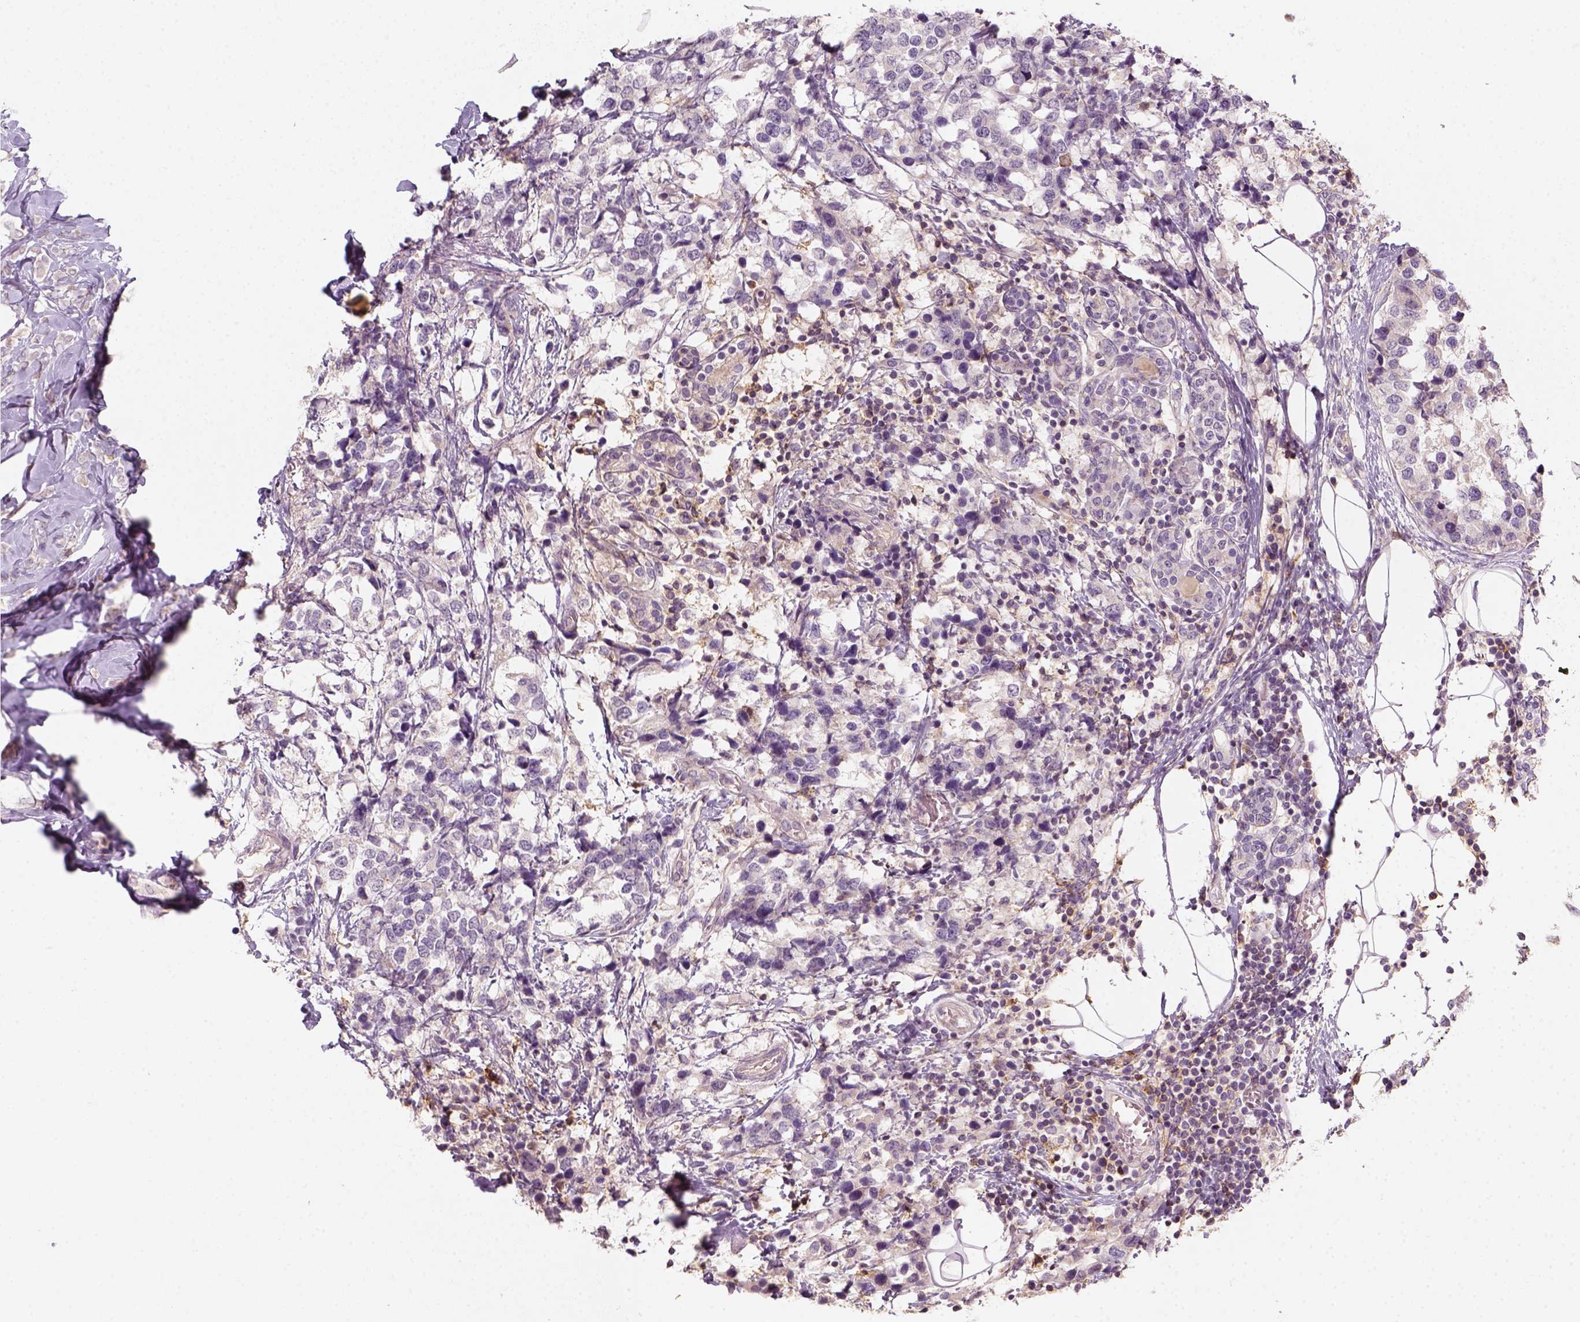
{"staining": {"intensity": "negative", "quantity": "none", "location": "none"}, "tissue": "breast cancer", "cell_type": "Tumor cells", "image_type": "cancer", "snomed": [{"axis": "morphology", "description": "Lobular carcinoma"}, {"axis": "topography", "description": "Breast"}], "caption": "Tumor cells show no significant expression in lobular carcinoma (breast). (DAB IHC with hematoxylin counter stain).", "gene": "AQP9", "patient": {"sex": "female", "age": 59}}